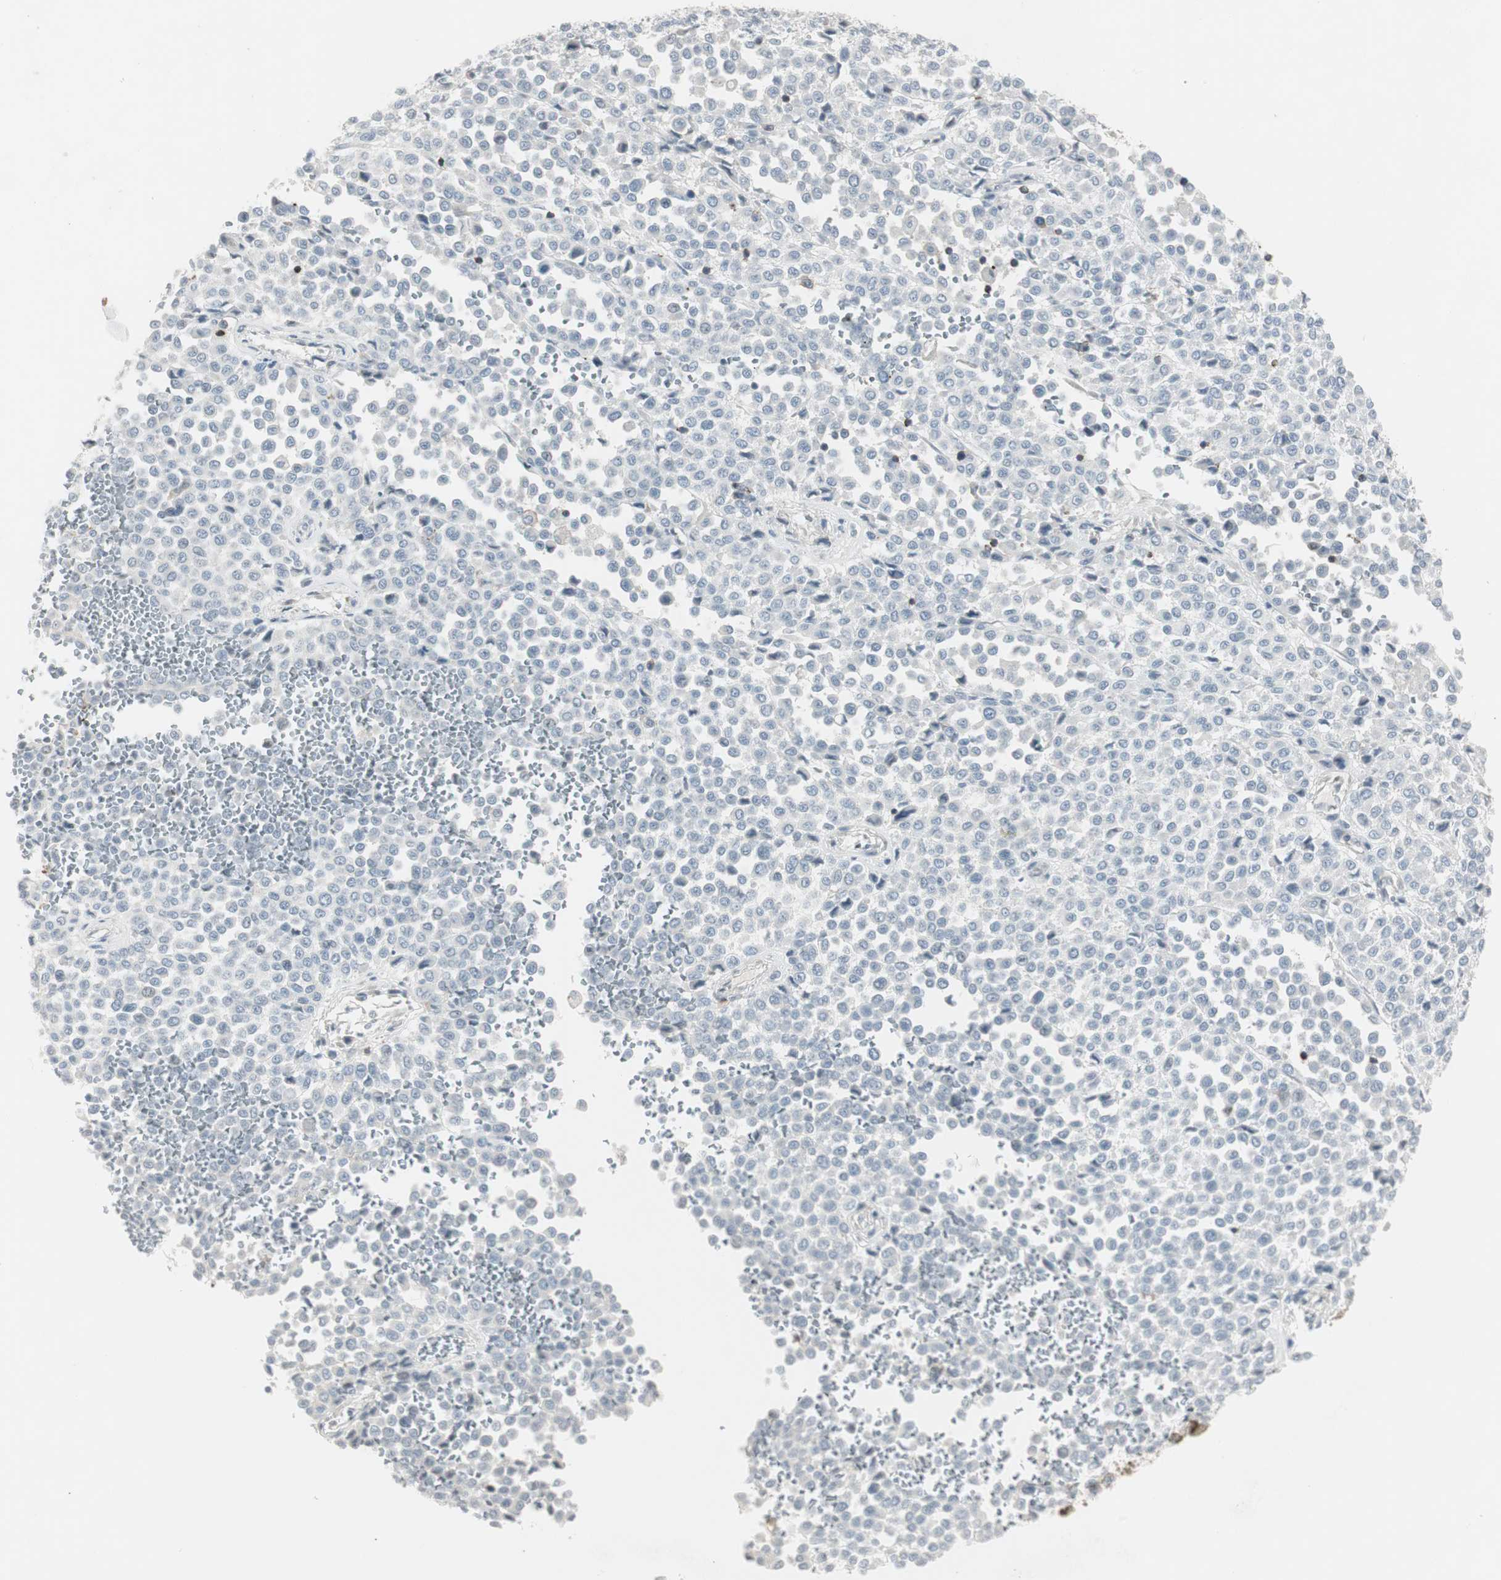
{"staining": {"intensity": "negative", "quantity": "none", "location": "none"}, "tissue": "melanoma", "cell_type": "Tumor cells", "image_type": "cancer", "snomed": [{"axis": "morphology", "description": "Malignant melanoma, Metastatic site"}, {"axis": "topography", "description": "Pancreas"}], "caption": "Immunohistochemistry (IHC) histopathology image of malignant melanoma (metastatic site) stained for a protein (brown), which displays no positivity in tumor cells.", "gene": "MAP4K4", "patient": {"sex": "female", "age": 30}}